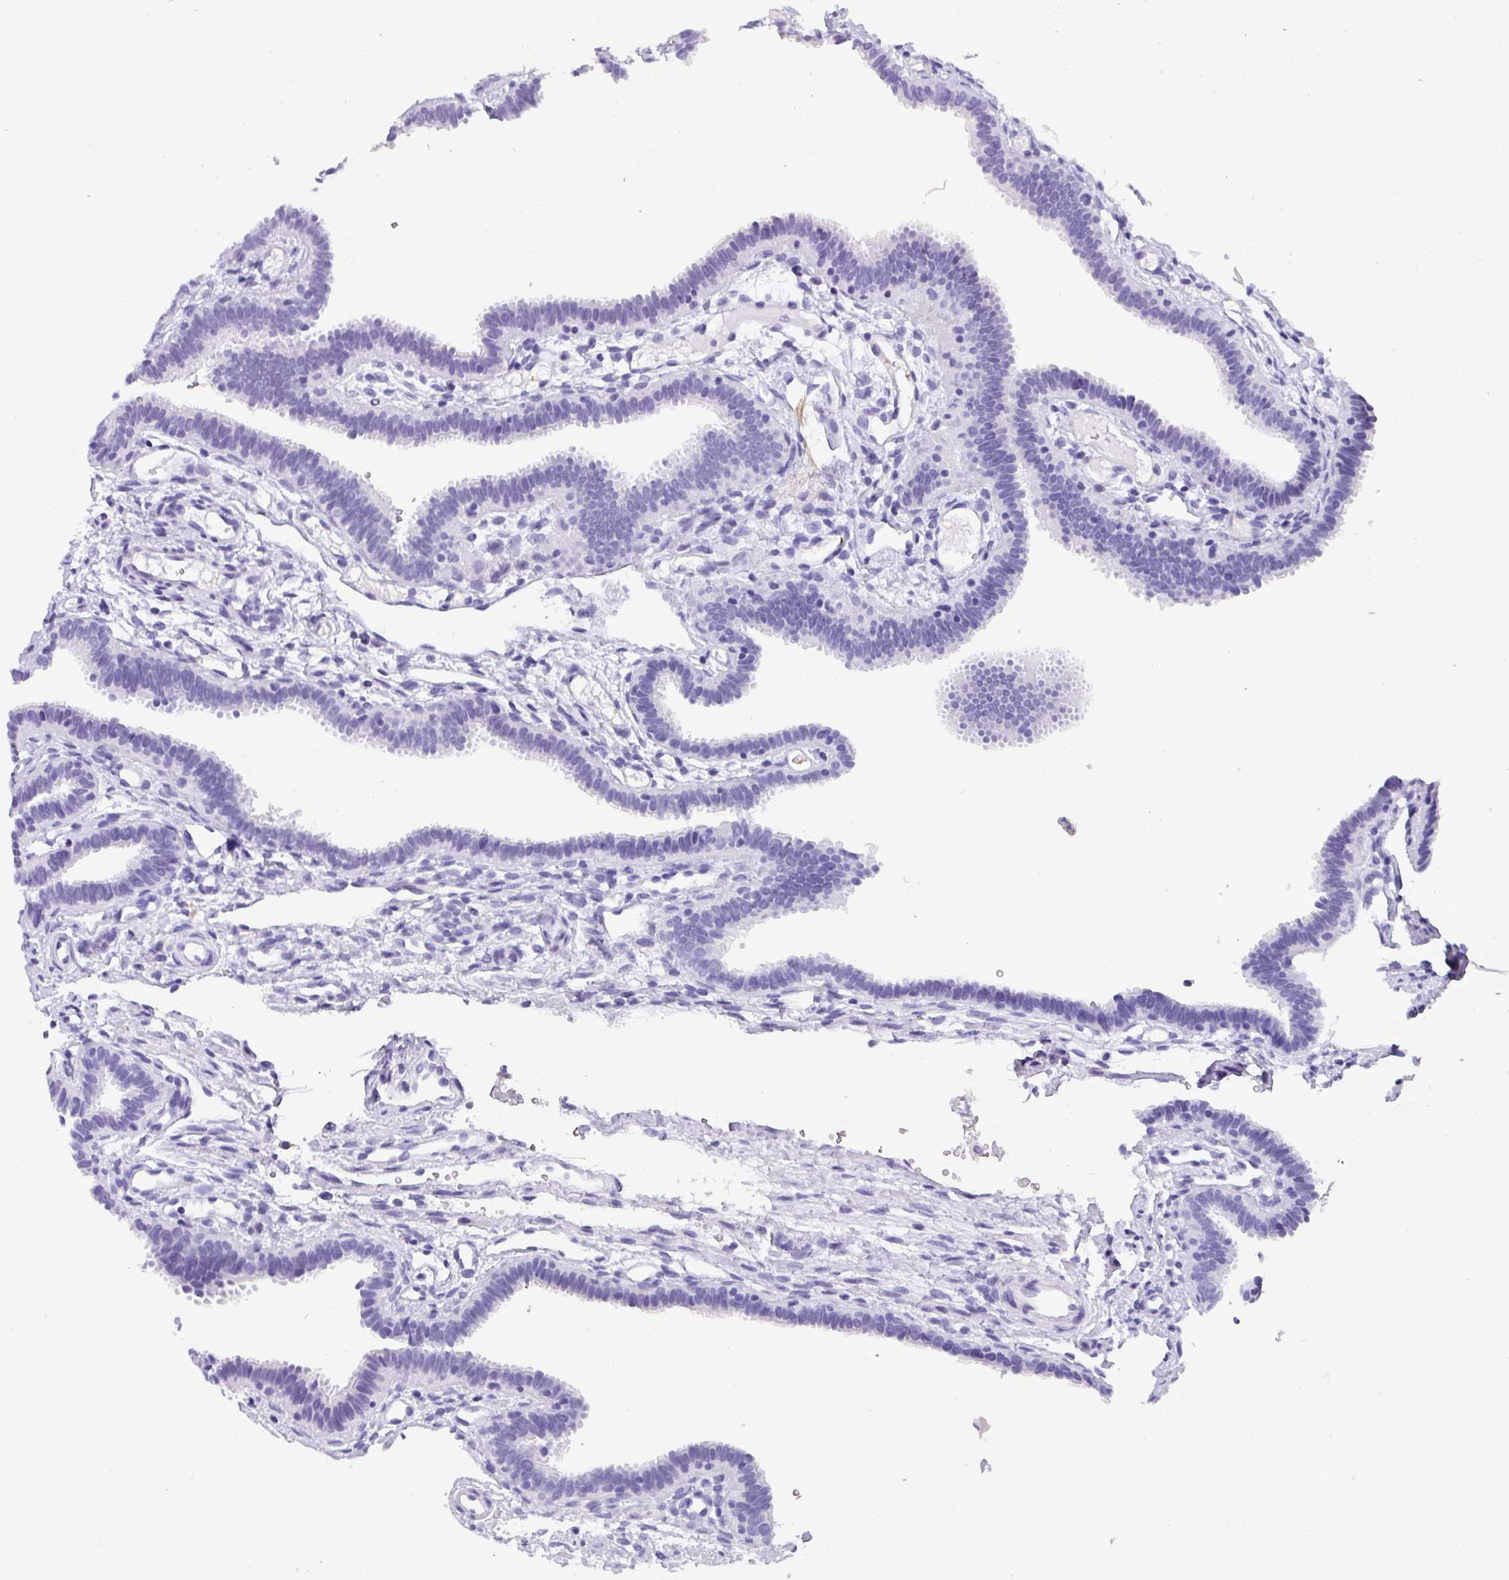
{"staining": {"intensity": "negative", "quantity": "none", "location": "none"}, "tissue": "fallopian tube", "cell_type": "Glandular cells", "image_type": "normal", "snomed": [{"axis": "morphology", "description": "Normal tissue, NOS"}, {"axis": "topography", "description": "Fallopian tube"}], "caption": "Glandular cells are negative for brown protein staining in normal fallopian tube.", "gene": "MUC21", "patient": {"sex": "female", "age": 37}}